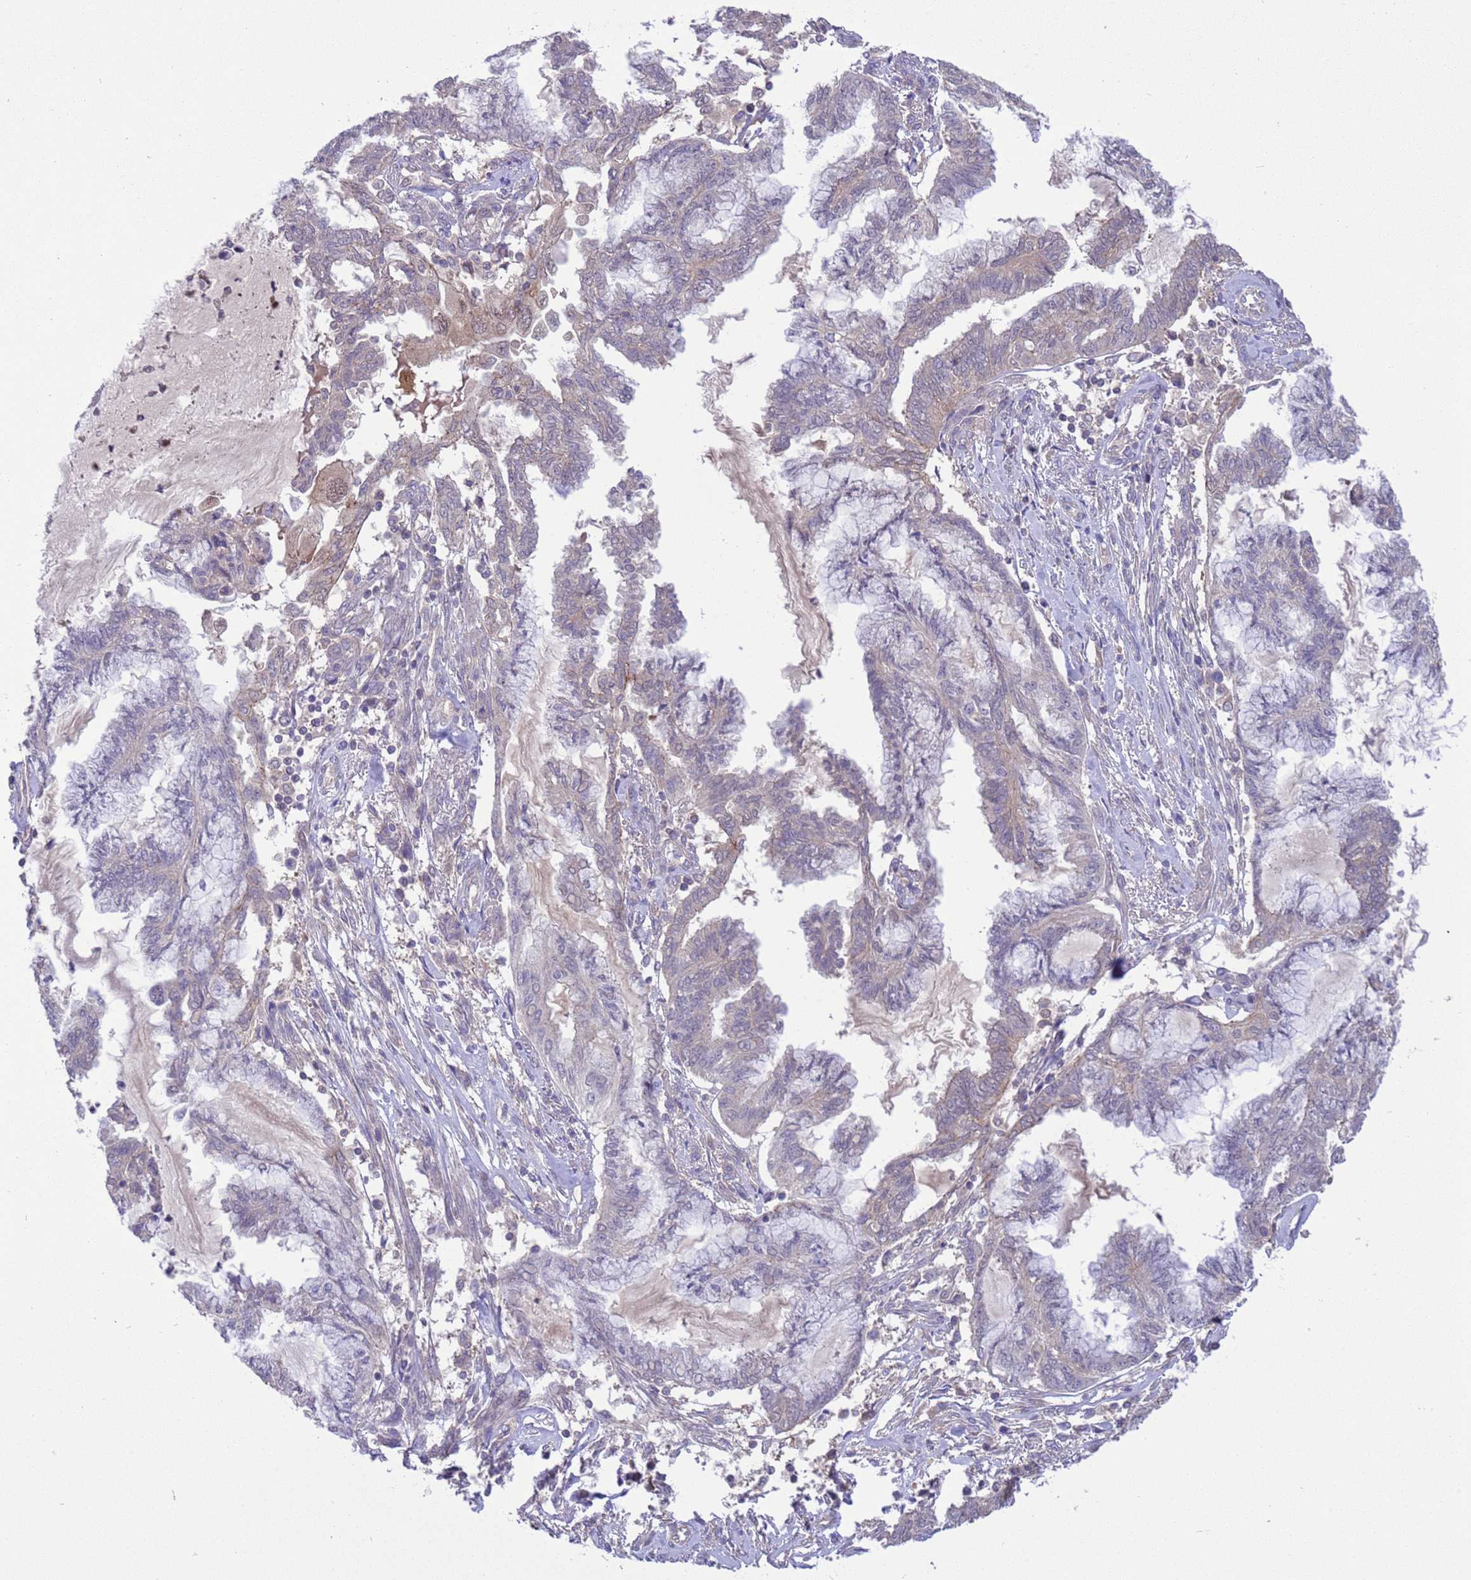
{"staining": {"intensity": "weak", "quantity": "<25%", "location": "nuclear"}, "tissue": "endometrial cancer", "cell_type": "Tumor cells", "image_type": "cancer", "snomed": [{"axis": "morphology", "description": "Adenocarcinoma, NOS"}, {"axis": "topography", "description": "Endometrium"}], "caption": "Immunohistochemistry micrograph of neoplastic tissue: adenocarcinoma (endometrial) stained with DAB (3,3'-diaminobenzidine) demonstrates no significant protein staining in tumor cells.", "gene": "GJA10", "patient": {"sex": "female", "age": 86}}